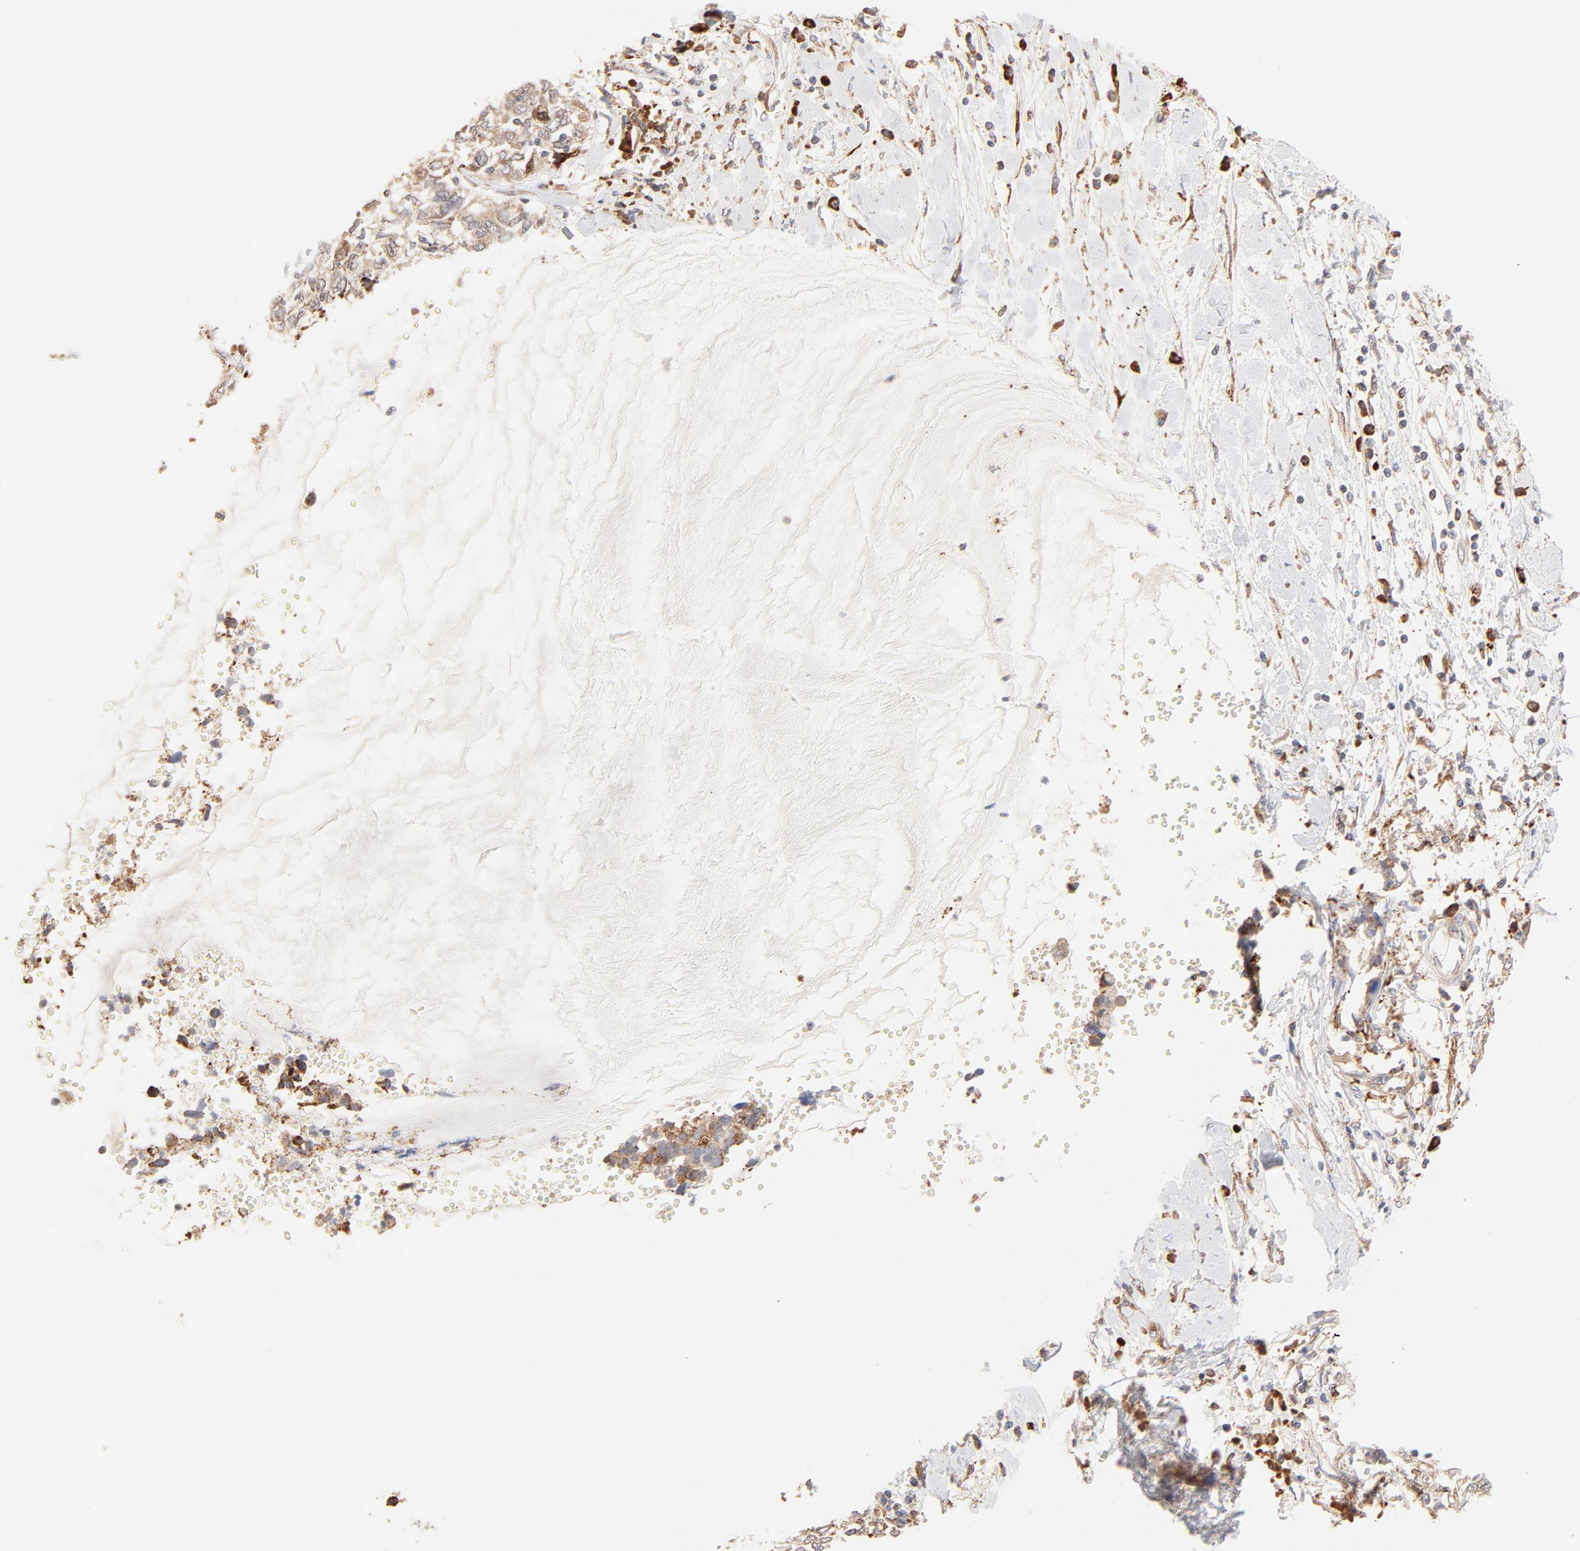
{"staining": {"intensity": "moderate", "quantity": ">75%", "location": "cytoplasmic/membranous"}, "tissue": "cervical cancer", "cell_type": "Tumor cells", "image_type": "cancer", "snomed": [{"axis": "morphology", "description": "Normal tissue, NOS"}, {"axis": "morphology", "description": "Squamous cell carcinoma, NOS"}, {"axis": "topography", "description": "Cervix"}], "caption": "Cervical cancer stained for a protein displays moderate cytoplasmic/membranous positivity in tumor cells.", "gene": "PARP12", "patient": {"sex": "female", "age": 45}}